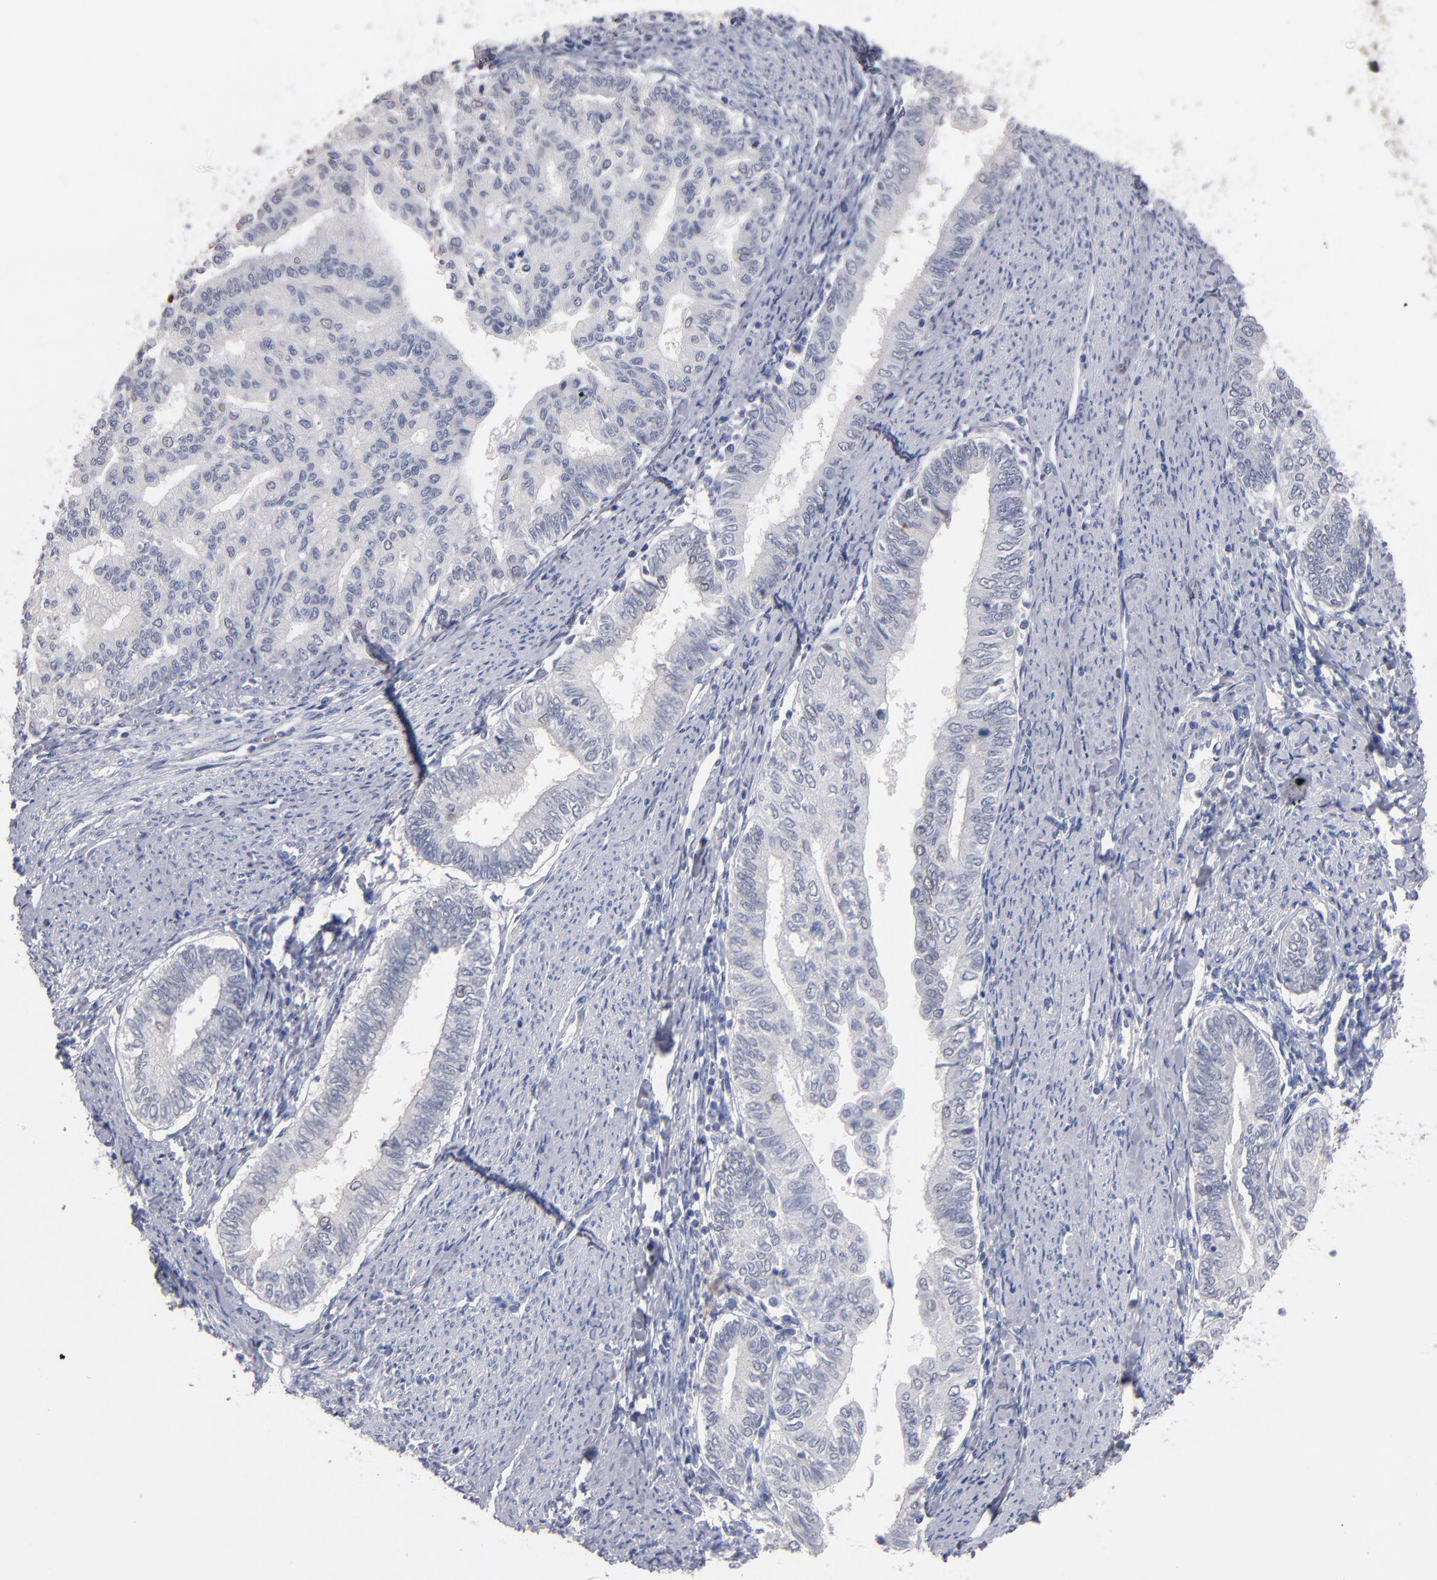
{"staining": {"intensity": "negative", "quantity": "none", "location": "none"}, "tissue": "endometrial cancer", "cell_type": "Tumor cells", "image_type": "cancer", "snomed": [{"axis": "morphology", "description": "Adenocarcinoma, NOS"}, {"axis": "topography", "description": "Endometrium"}], "caption": "A photomicrograph of human adenocarcinoma (endometrial) is negative for staining in tumor cells.", "gene": "MN1", "patient": {"sex": "female", "age": 66}}